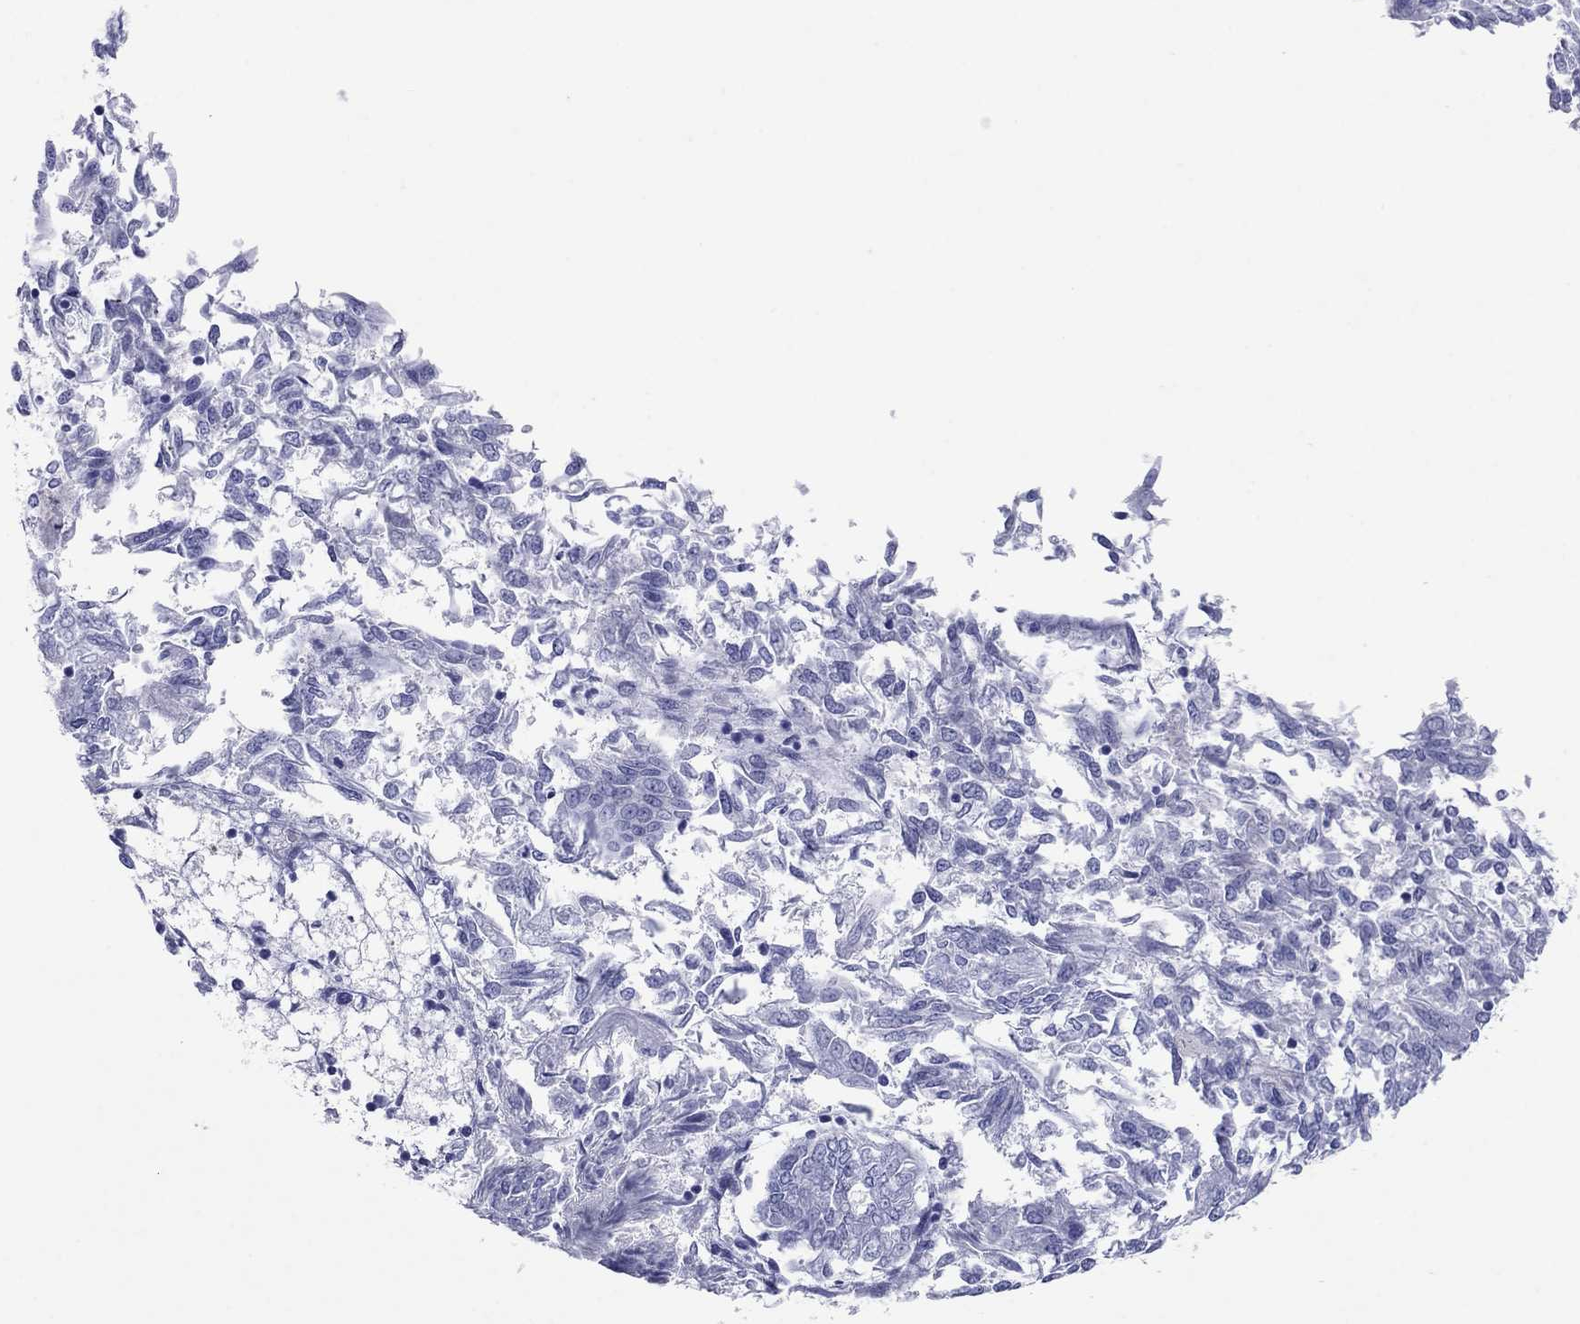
{"staining": {"intensity": "negative", "quantity": "none", "location": "none"}, "tissue": "endometrial cancer", "cell_type": "Tumor cells", "image_type": "cancer", "snomed": [{"axis": "morphology", "description": "Adenocarcinoma, NOS"}, {"axis": "topography", "description": "Endometrium"}], "caption": "The image demonstrates no significant positivity in tumor cells of endometrial cancer (adenocarcinoma). (Brightfield microscopy of DAB (3,3'-diaminobenzidine) IHC at high magnification).", "gene": "ATP4A", "patient": {"sex": "female", "age": 58}}